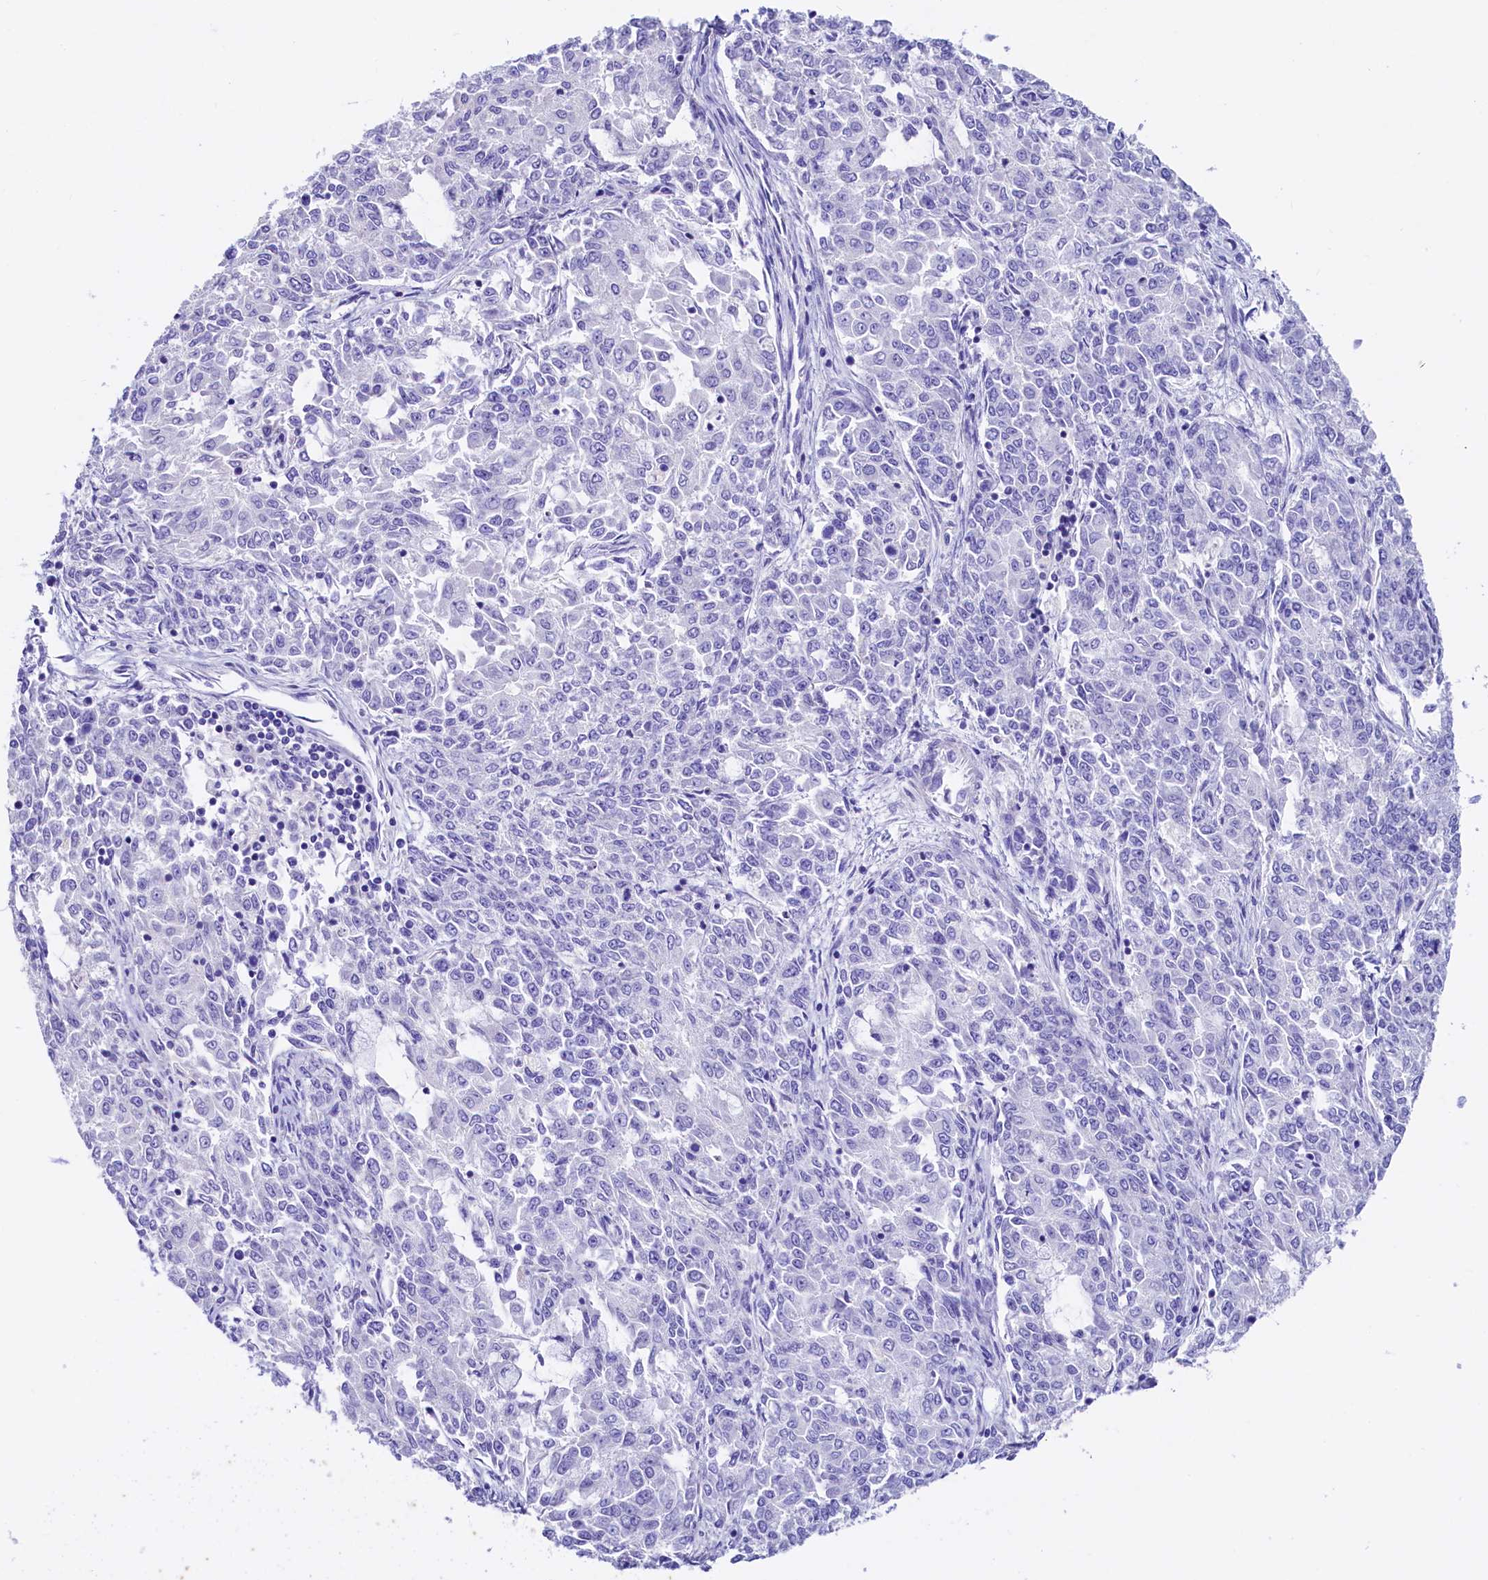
{"staining": {"intensity": "negative", "quantity": "none", "location": "none"}, "tissue": "endometrial cancer", "cell_type": "Tumor cells", "image_type": "cancer", "snomed": [{"axis": "morphology", "description": "Adenocarcinoma, NOS"}, {"axis": "topography", "description": "Endometrium"}], "caption": "DAB immunohistochemical staining of adenocarcinoma (endometrial) shows no significant expression in tumor cells. (Brightfield microscopy of DAB (3,3'-diaminobenzidine) immunohistochemistry at high magnification).", "gene": "RBP3", "patient": {"sex": "female", "age": 50}}